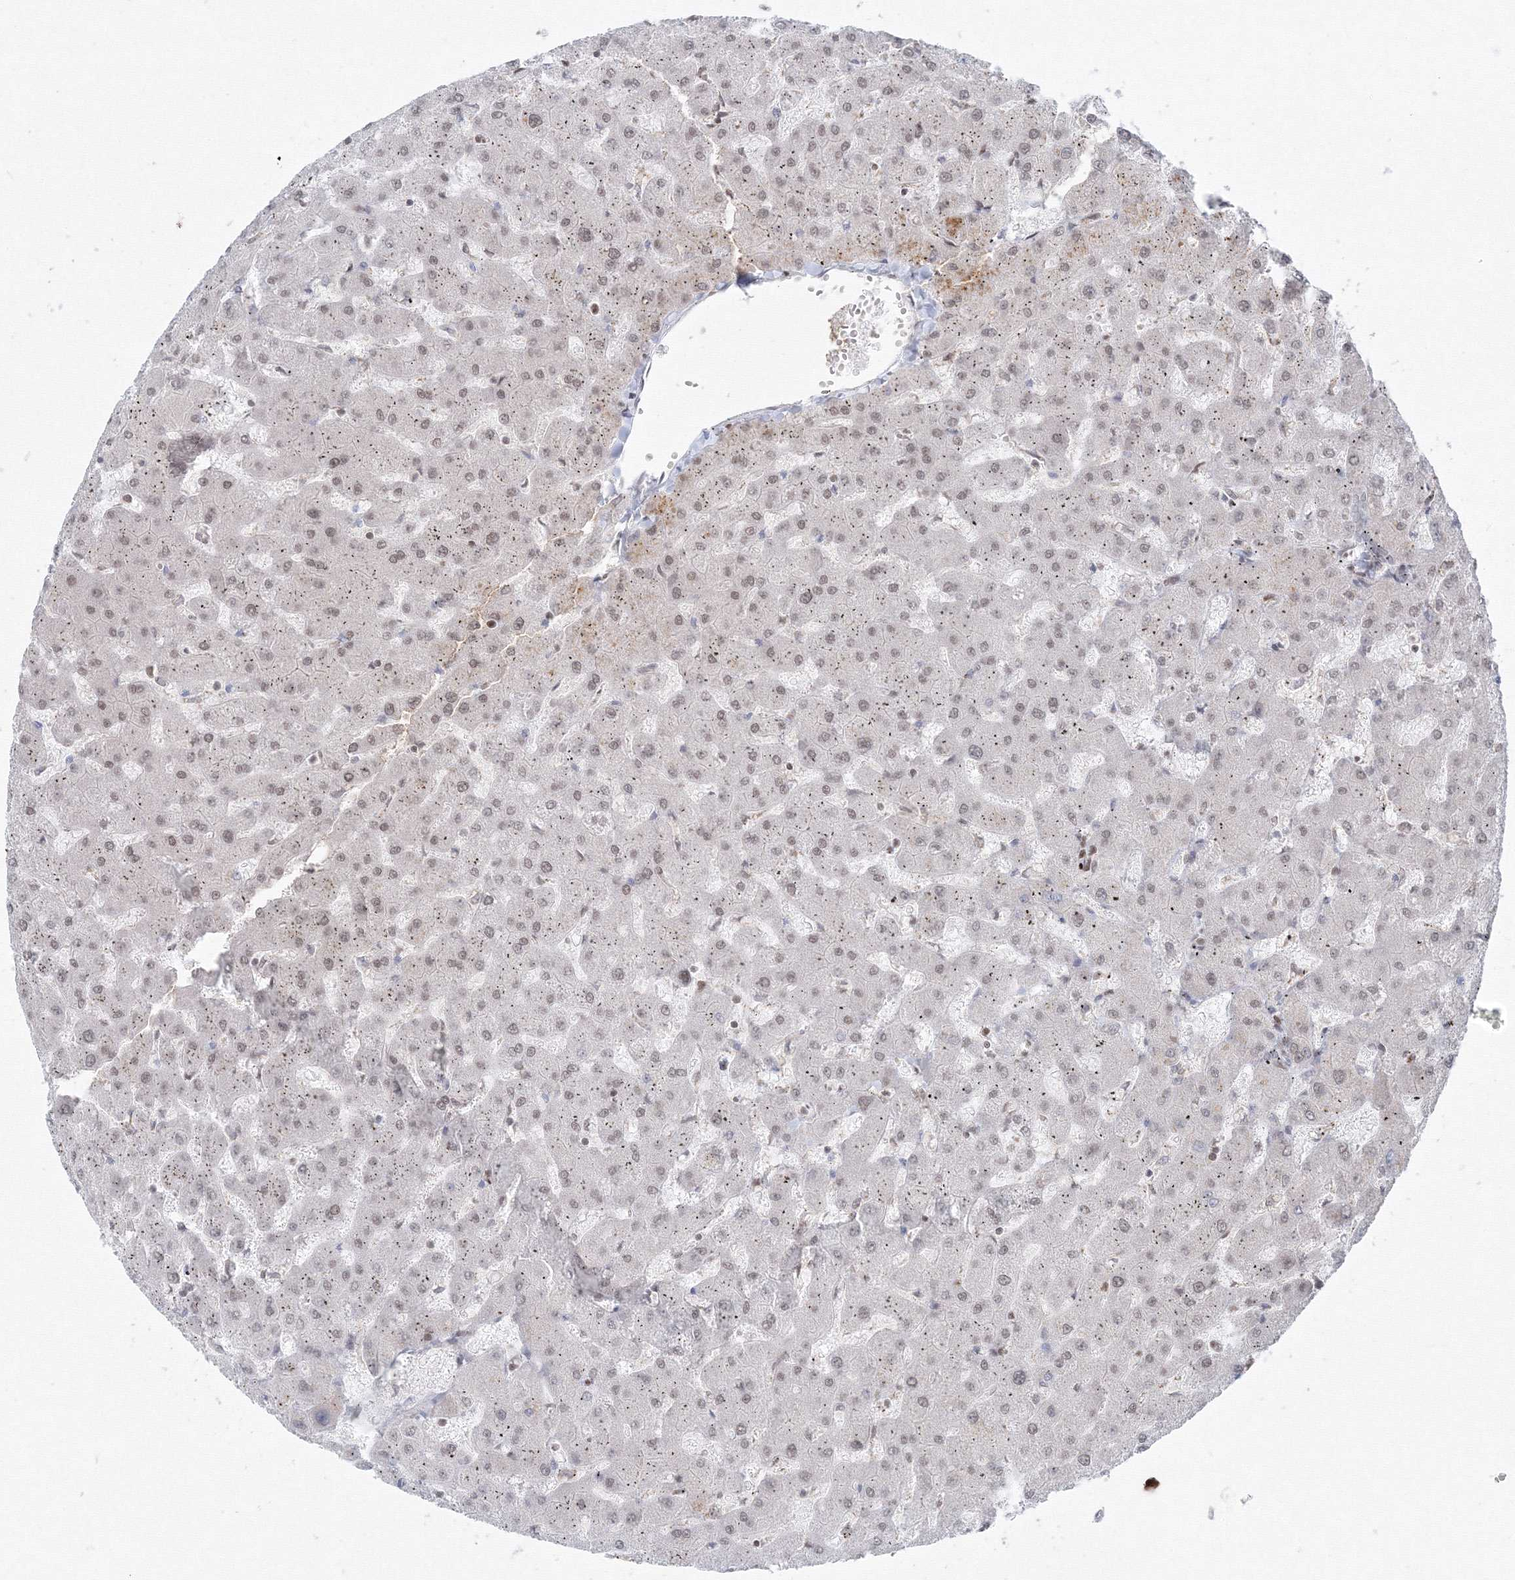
{"staining": {"intensity": "weak", "quantity": "25%-75%", "location": "nuclear"}, "tissue": "liver", "cell_type": "Cholangiocytes", "image_type": "normal", "snomed": [{"axis": "morphology", "description": "Normal tissue, NOS"}, {"axis": "topography", "description": "Liver"}], "caption": "Cholangiocytes display low levels of weak nuclear positivity in approximately 25%-75% of cells in unremarkable human liver.", "gene": "KIF4A", "patient": {"sex": "female", "age": 63}}